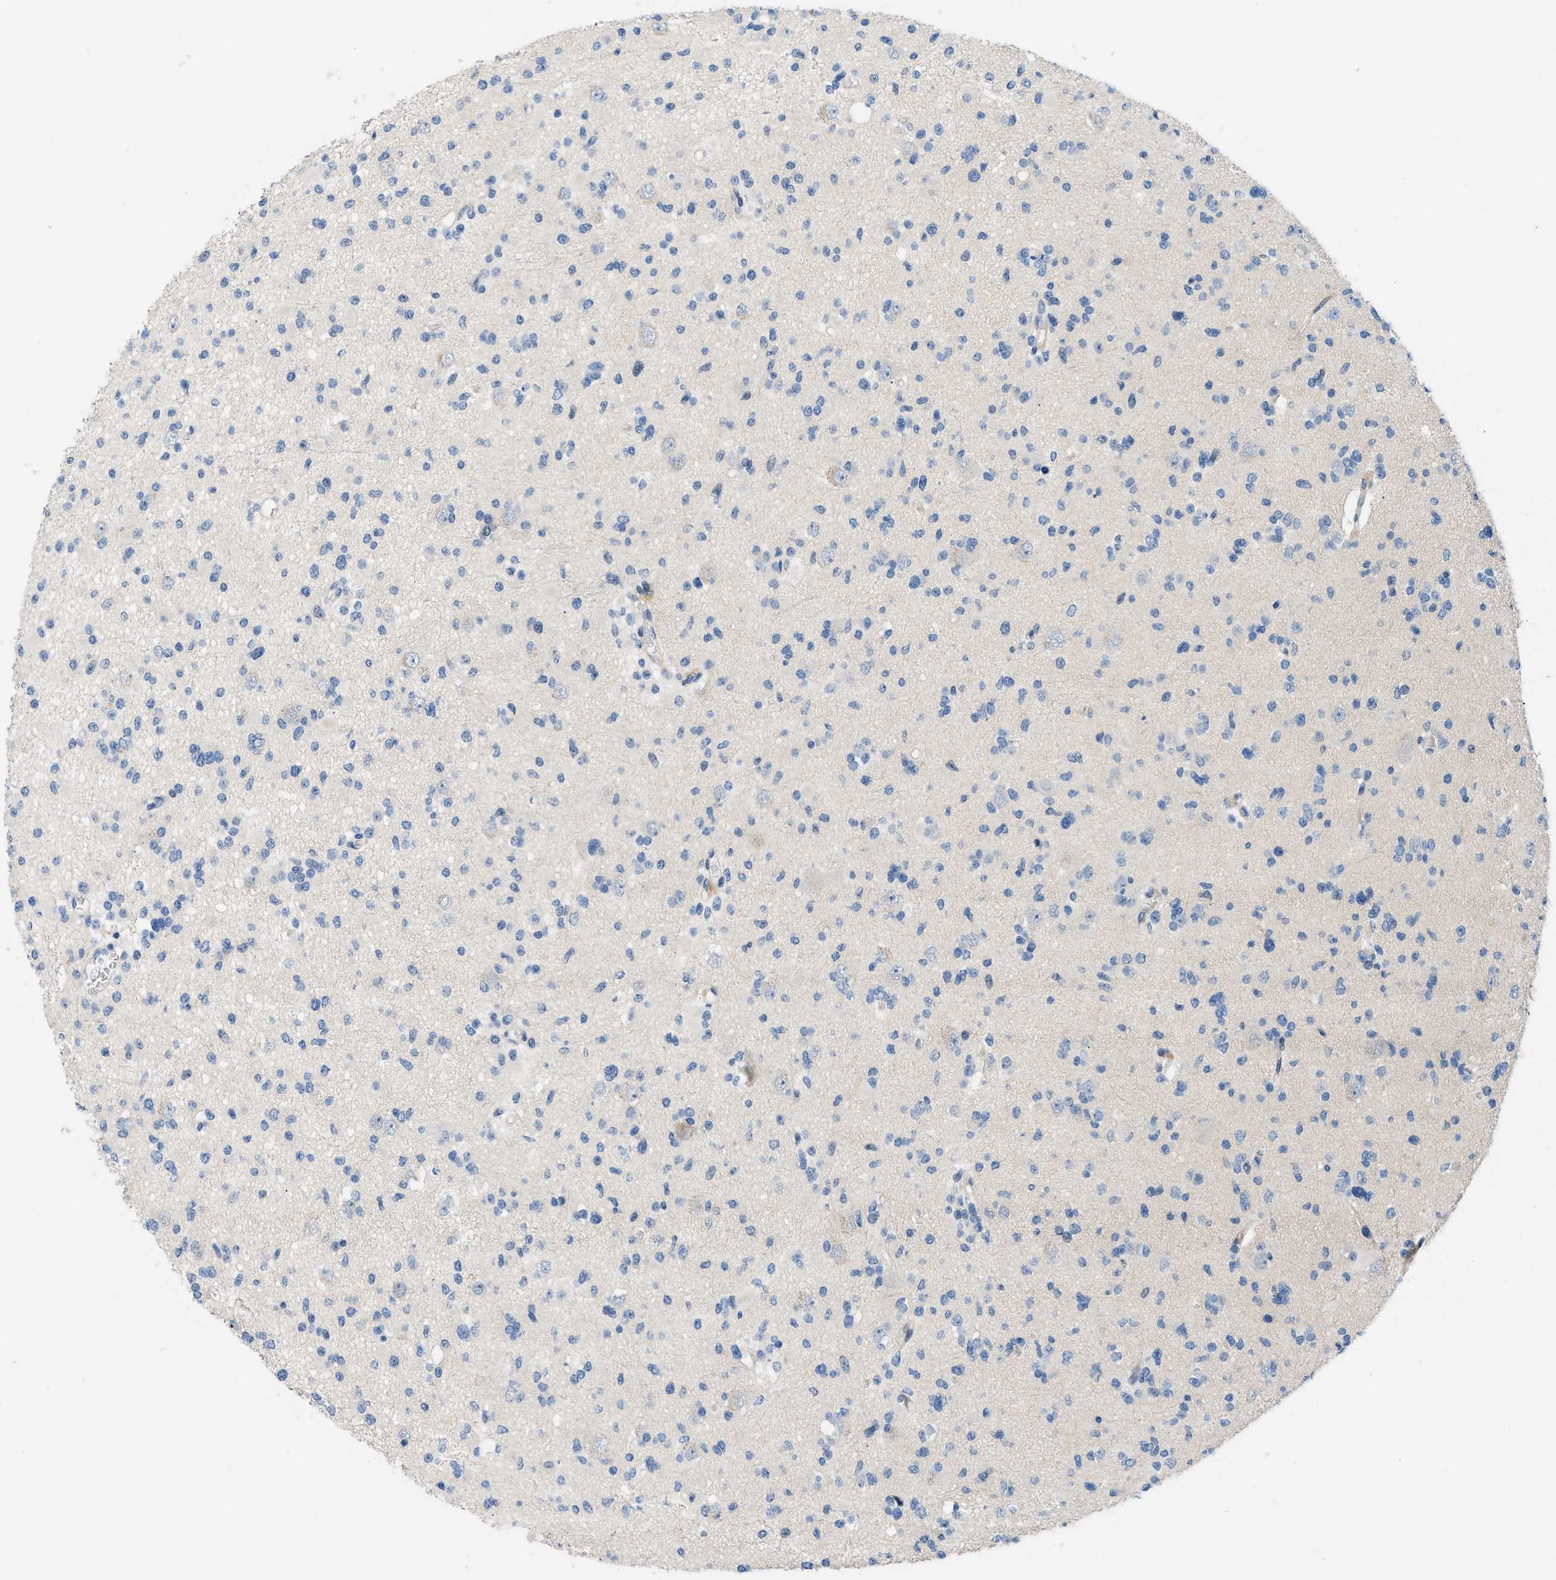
{"staining": {"intensity": "negative", "quantity": "none", "location": "none"}, "tissue": "glioma", "cell_type": "Tumor cells", "image_type": "cancer", "snomed": [{"axis": "morphology", "description": "Glioma, malignant, Low grade"}, {"axis": "topography", "description": "Brain"}], "caption": "An image of human glioma is negative for staining in tumor cells. (DAB (3,3'-diaminobenzidine) immunohistochemistry (IHC) visualized using brightfield microscopy, high magnification).", "gene": "FDCSP", "patient": {"sex": "female", "age": 22}}